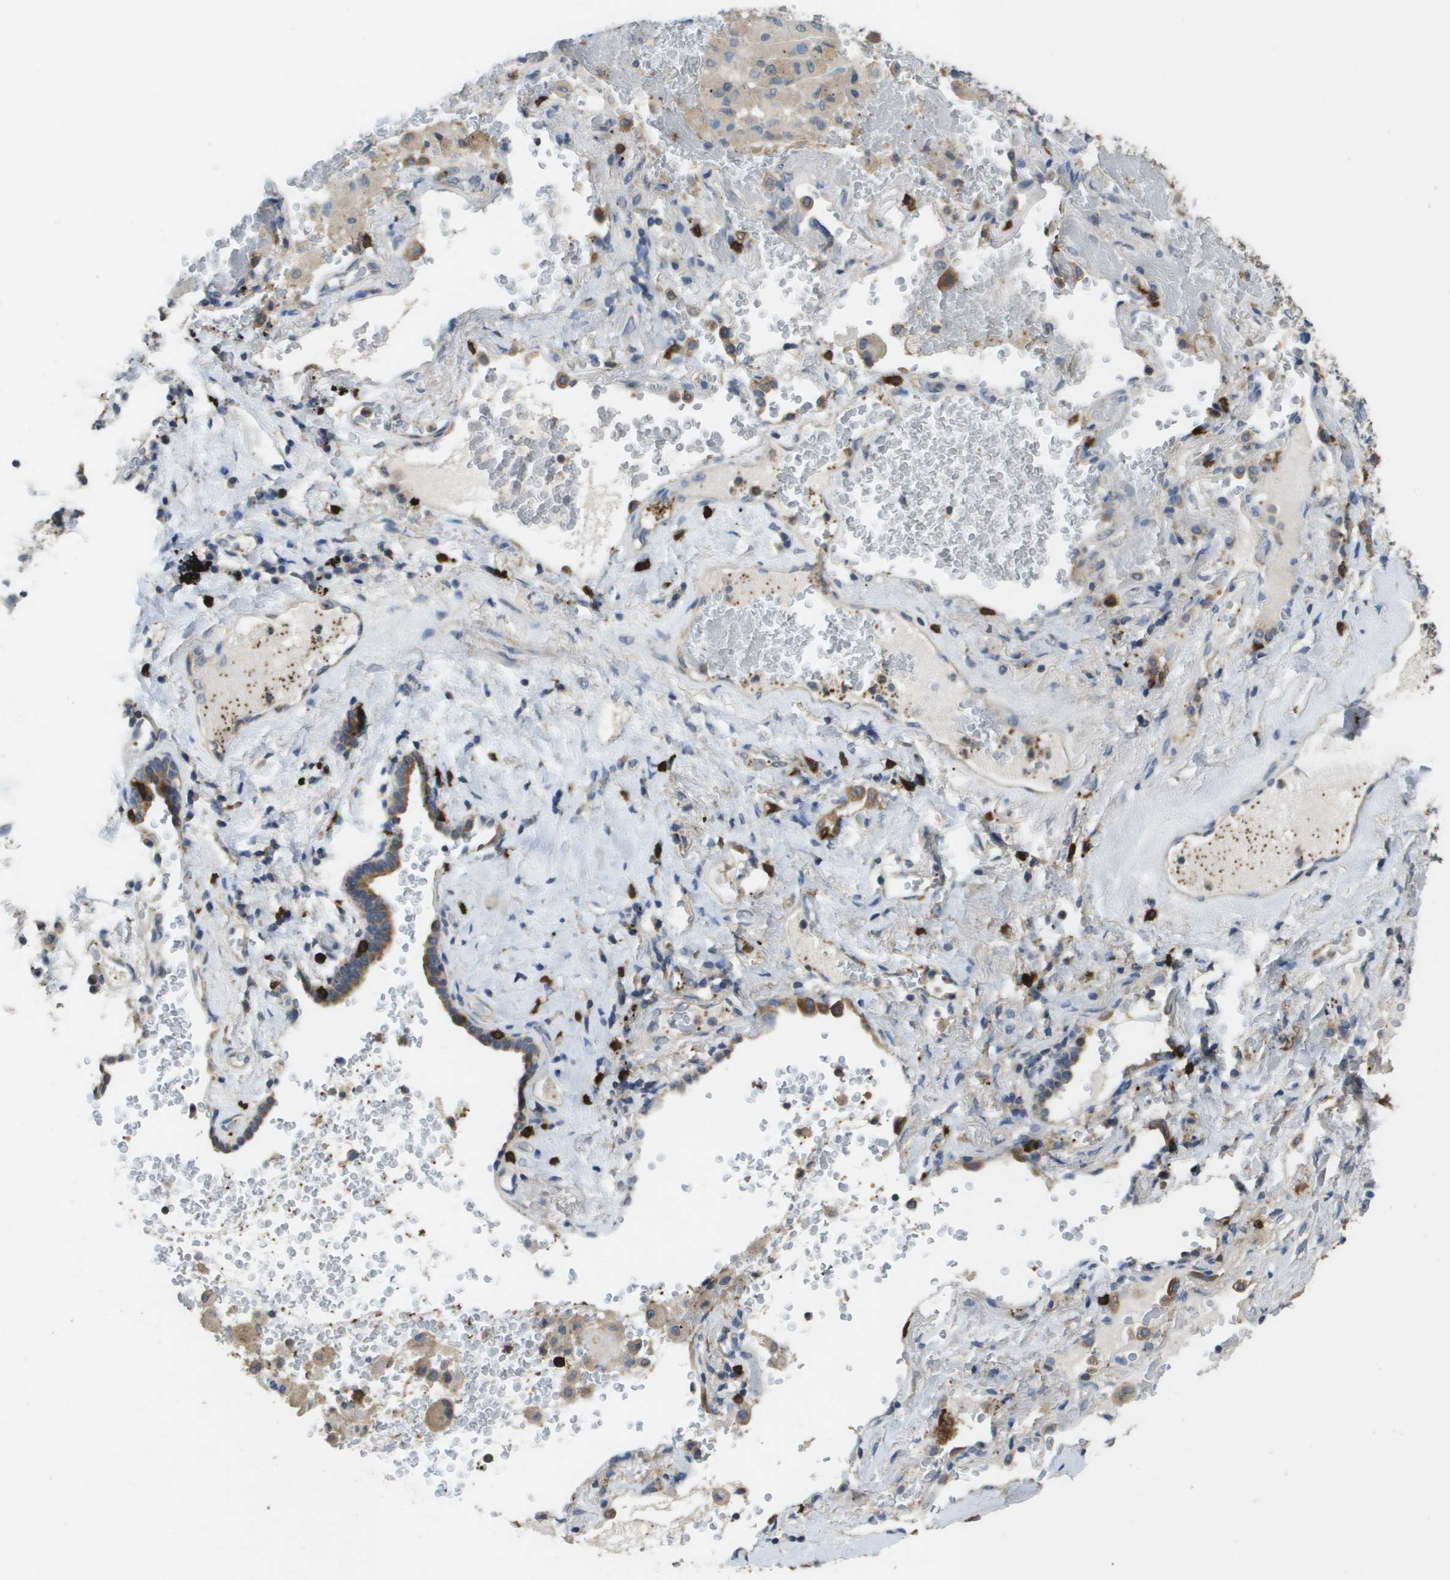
{"staining": {"intensity": "moderate", "quantity": "25%-75%", "location": "cytoplasmic/membranous"}, "tissue": "lung cancer", "cell_type": "Tumor cells", "image_type": "cancer", "snomed": [{"axis": "morphology", "description": "Squamous cell carcinoma, NOS"}, {"axis": "topography", "description": "Lung"}], "caption": "An image of human squamous cell carcinoma (lung) stained for a protein demonstrates moderate cytoplasmic/membranous brown staining in tumor cells.", "gene": "RAB27B", "patient": {"sex": "male", "age": 57}}